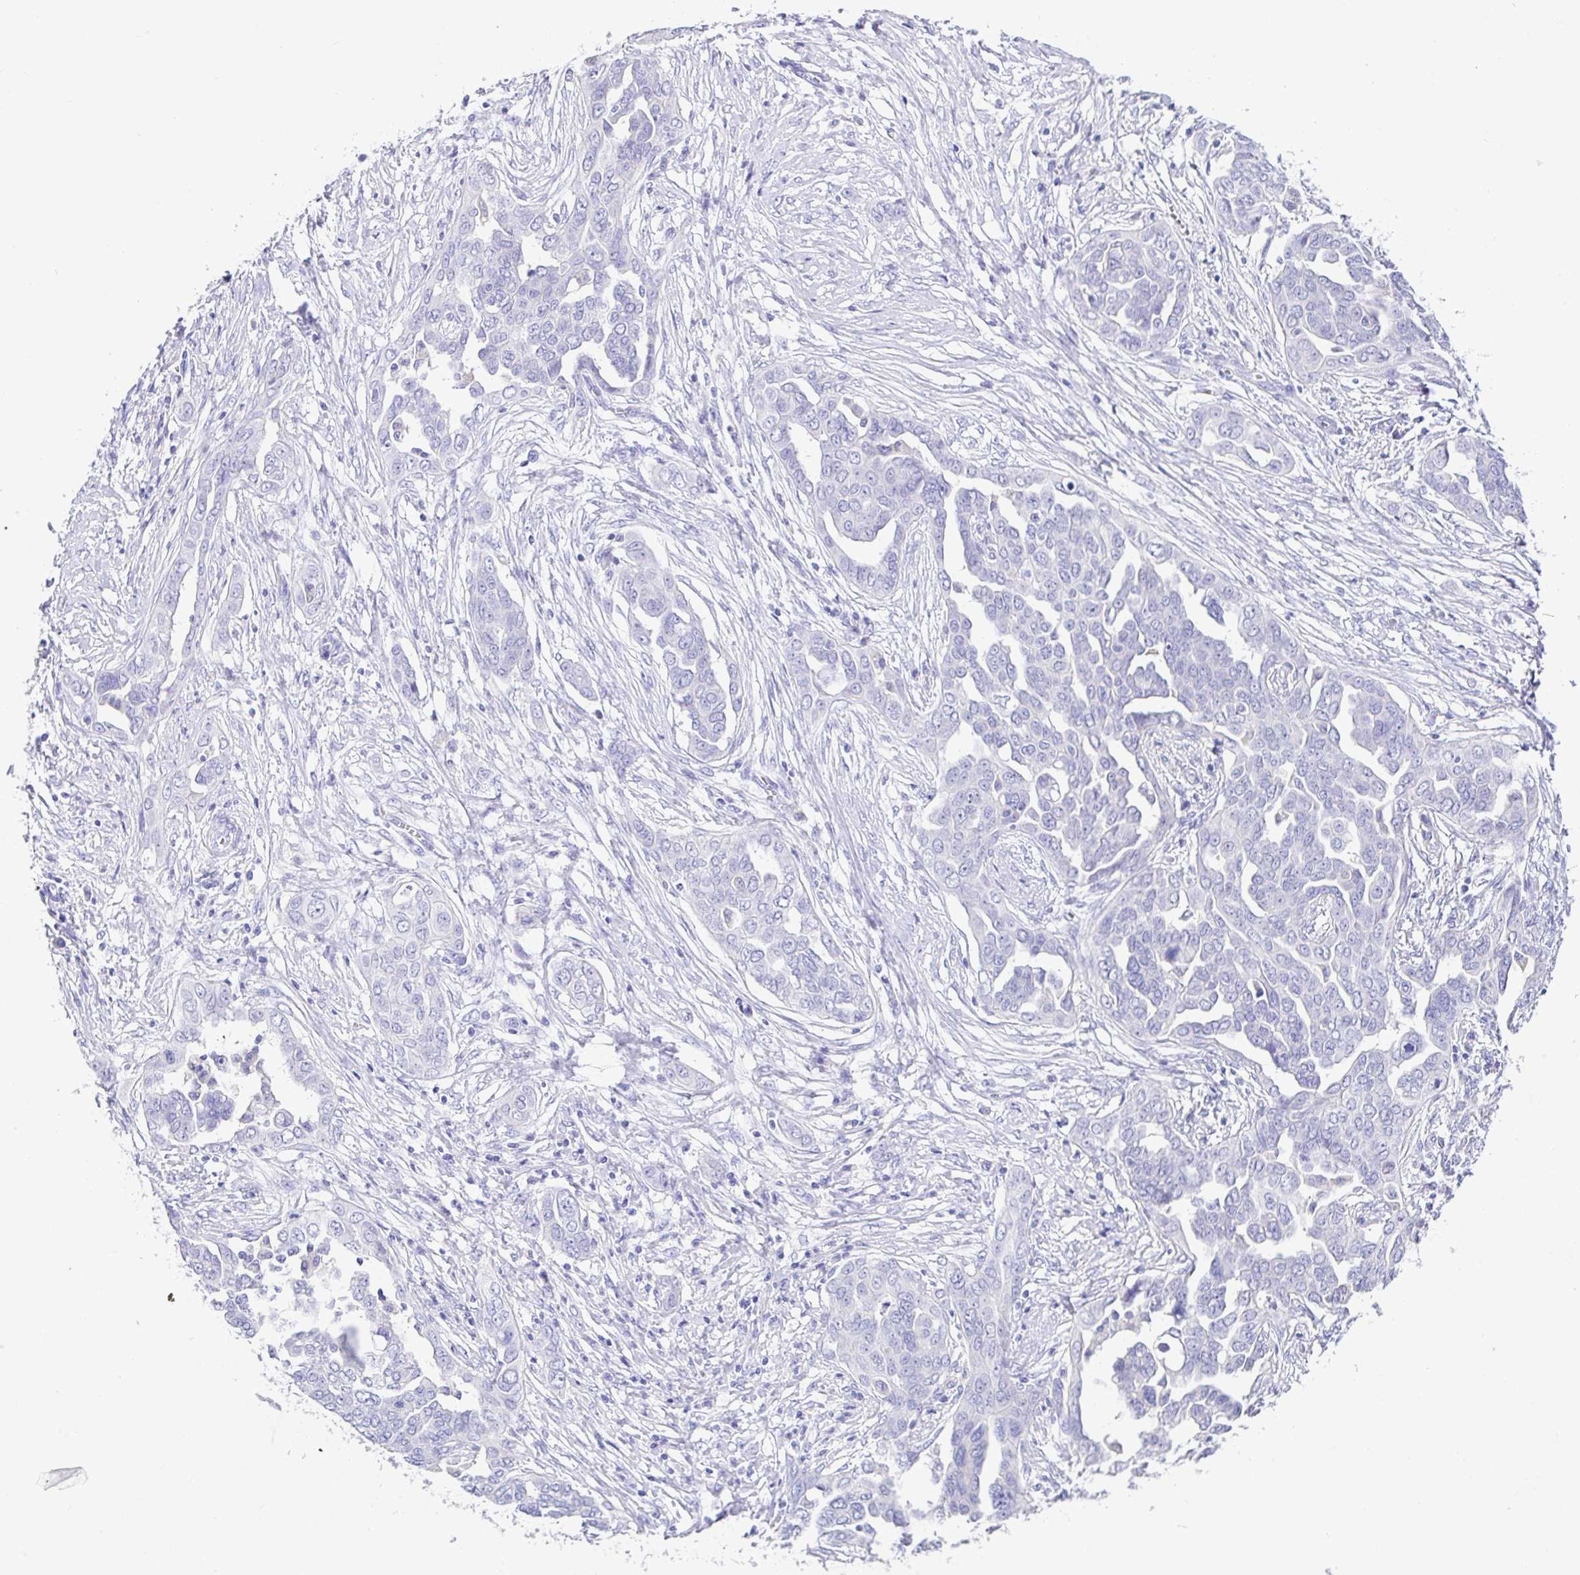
{"staining": {"intensity": "negative", "quantity": "none", "location": "none"}, "tissue": "ovarian cancer", "cell_type": "Tumor cells", "image_type": "cancer", "snomed": [{"axis": "morphology", "description": "Cystadenocarcinoma, serous, NOS"}, {"axis": "topography", "description": "Ovary"}], "caption": "This is a photomicrograph of immunohistochemistry (IHC) staining of ovarian cancer, which shows no staining in tumor cells.", "gene": "BACE2", "patient": {"sex": "female", "age": 59}}